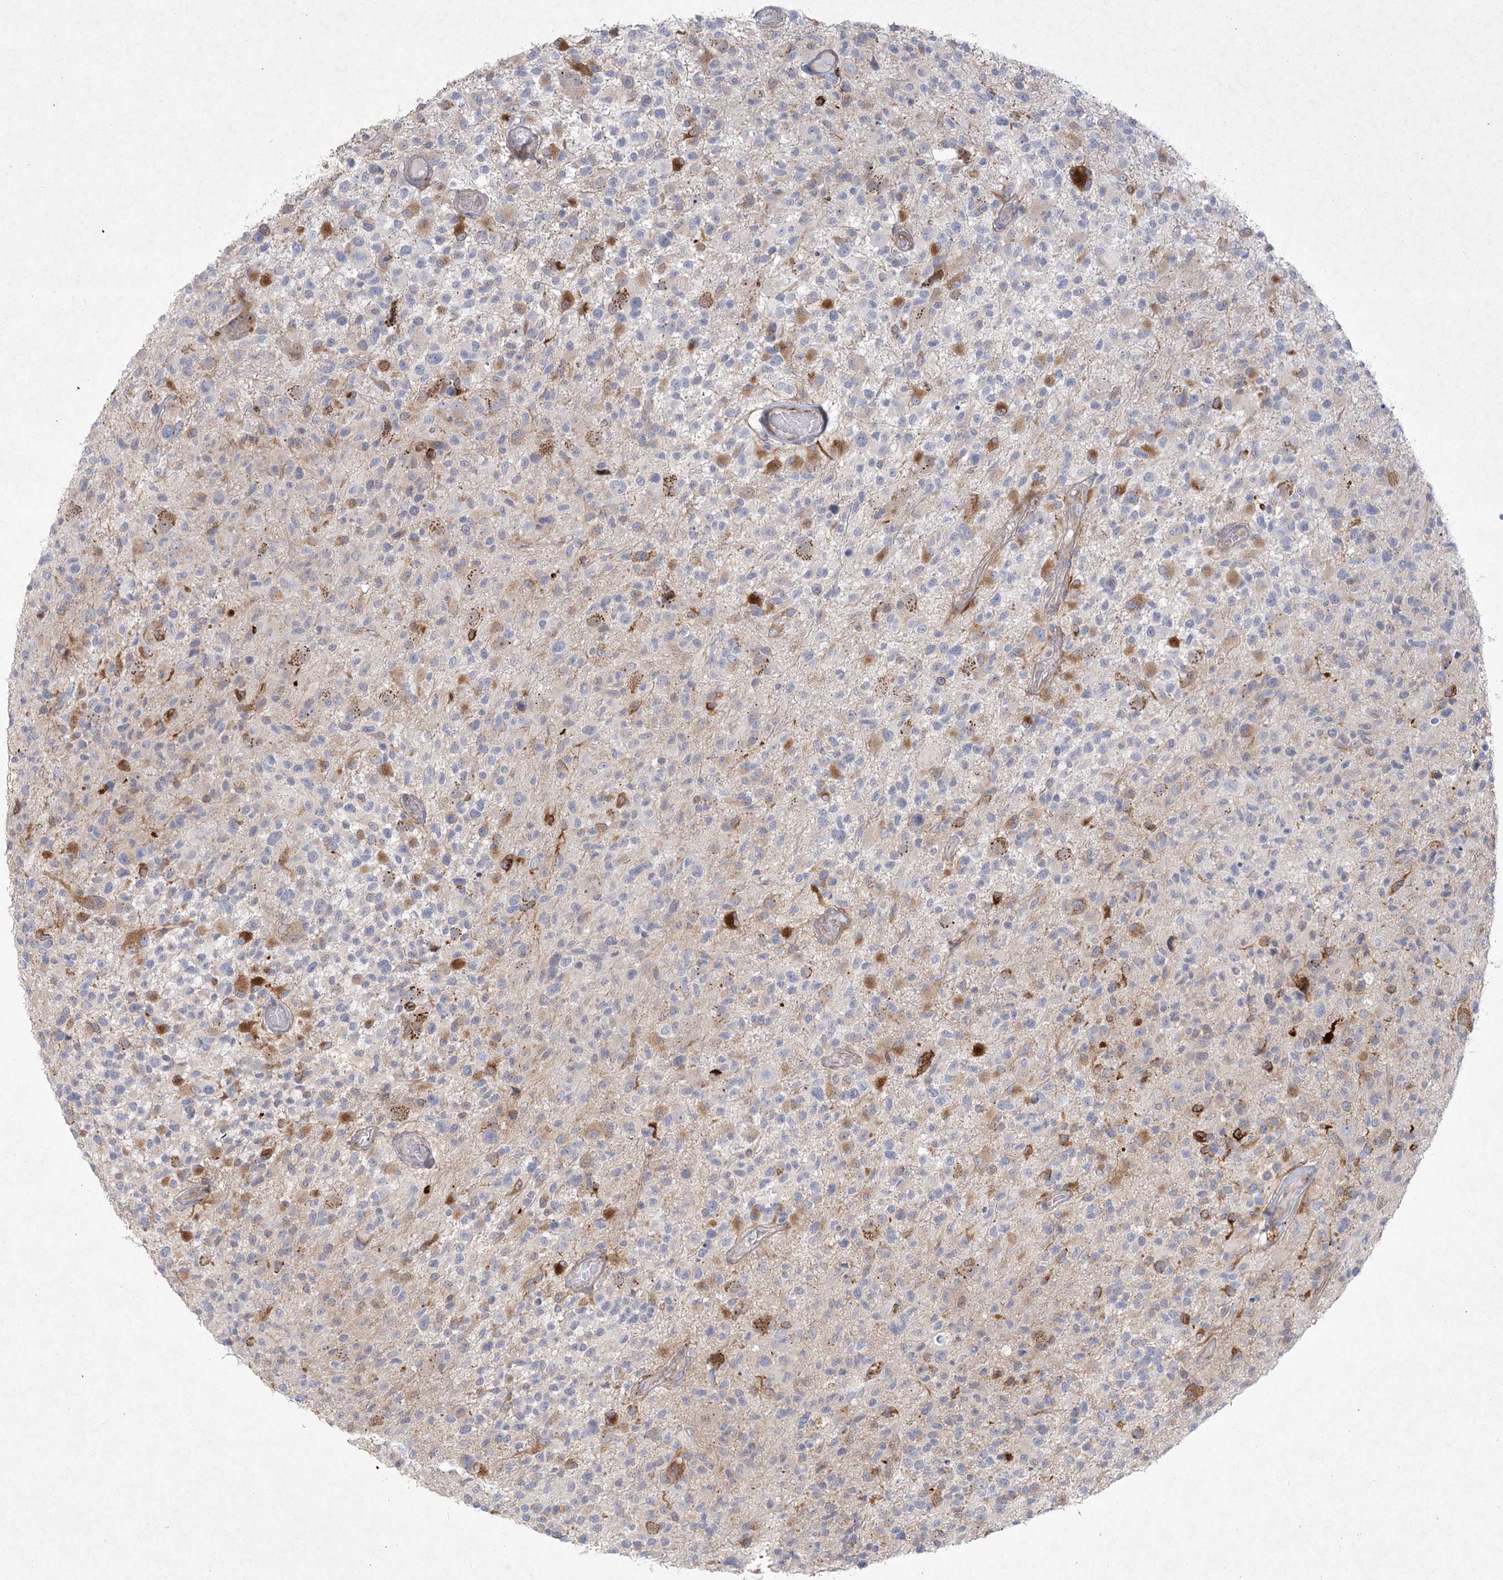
{"staining": {"intensity": "strong", "quantity": "<25%", "location": "cytoplasmic/membranous"}, "tissue": "glioma", "cell_type": "Tumor cells", "image_type": "cancer", "snomed": [{"axis": "morphology", "description": "Glioma, malignant, High grade"}, {"axis": "morphology", "description": "Glioblastoma, NOS"}, {"axis": "topography", "description": "Brain"}], "caption": "Immunohistochemical staining of human glioblastoma exhibits strong cytoplasmic/membranous protein staining in about <25% of tumor cells. The staining is performed using DAB (3,3'-diaminobenzidine) brown chromogen to label protein expression. The nuclei are counter-stained blue using hematoxylin.", "gene": "FAM110C", "patient": {"sex": "male", "age": 60}}